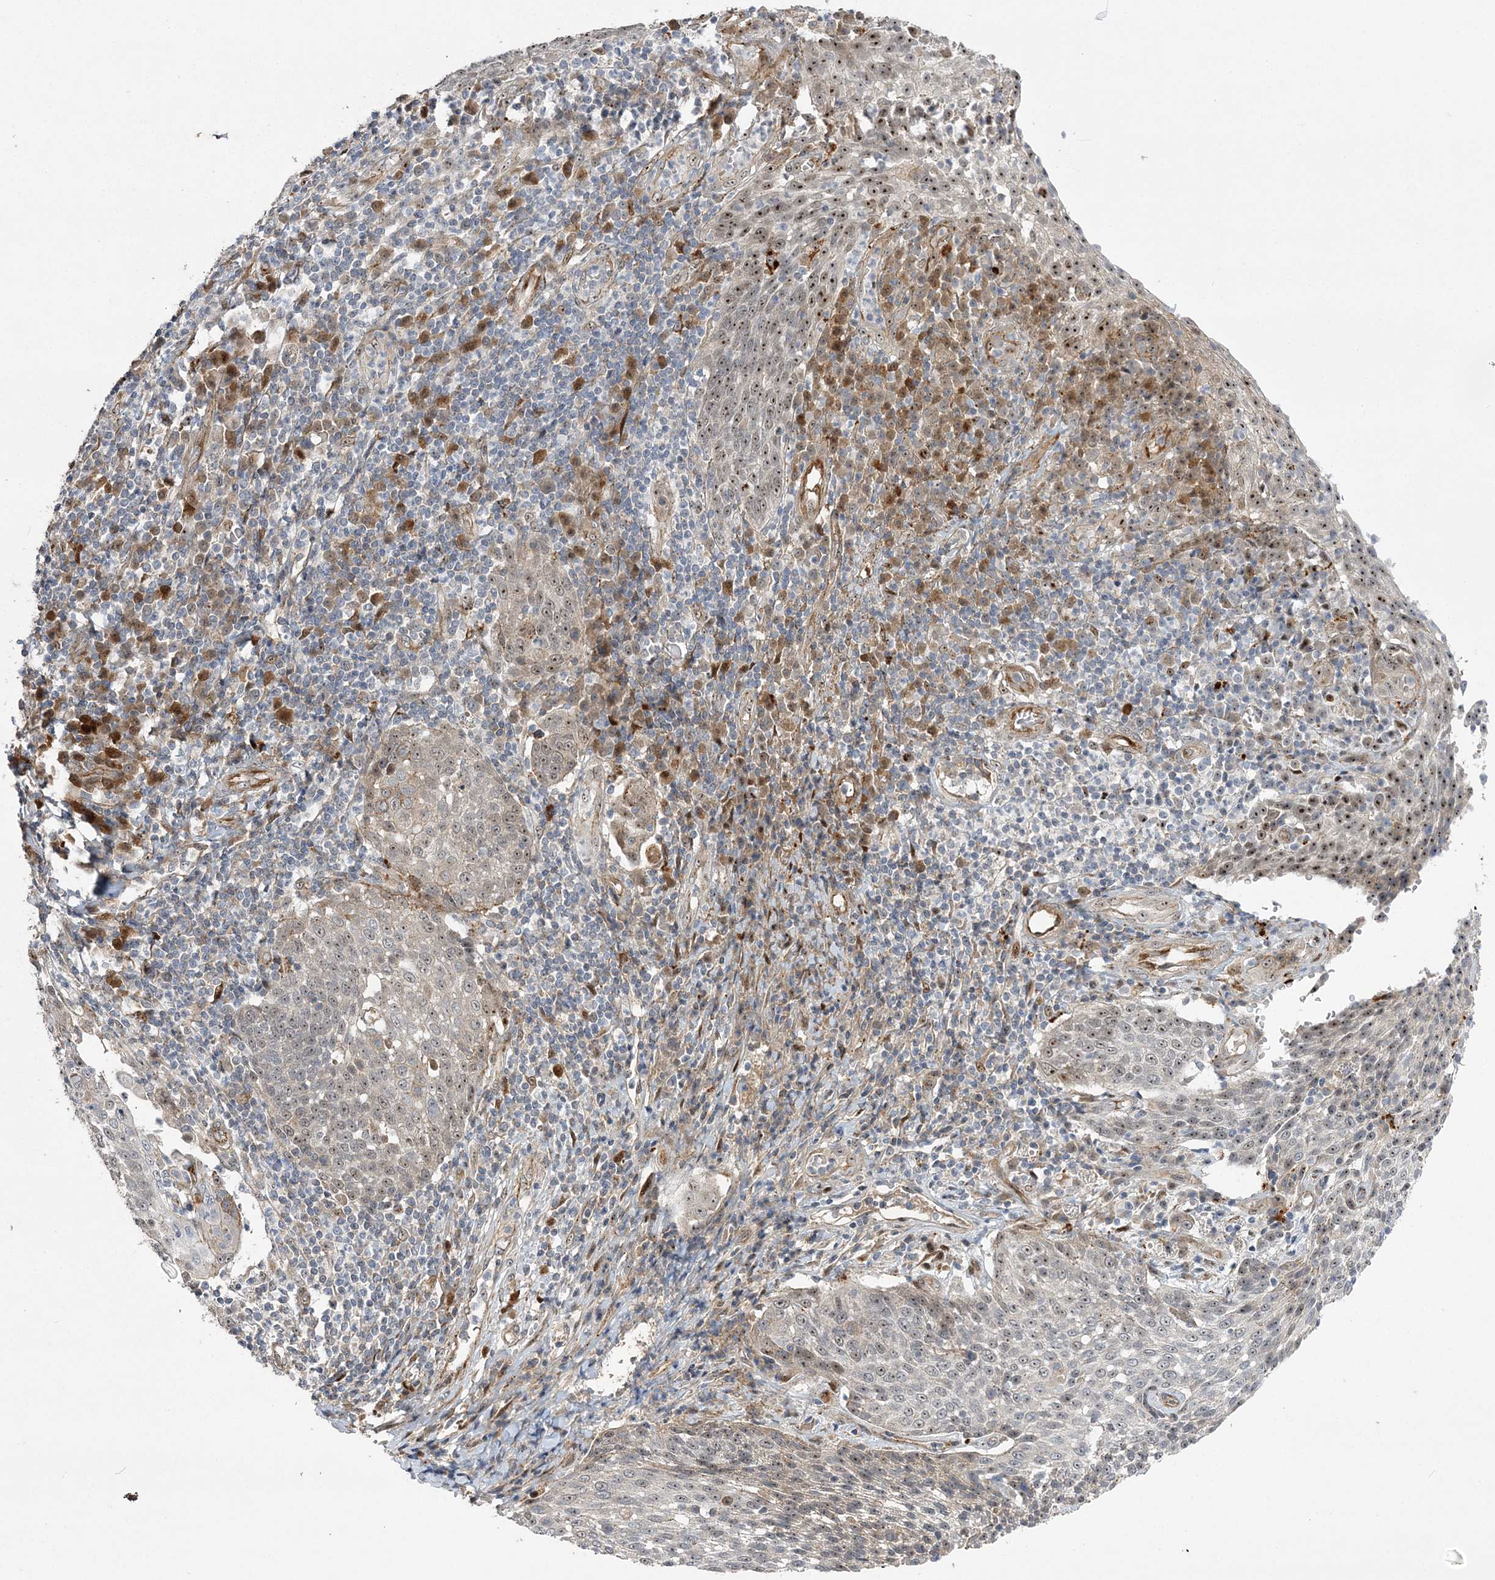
{"staining": {"intensity": "moderate", "quantity": "25%-75%", "location": "nuclear"}, "tissue": "cervical cancer", "cell_type": "Tumor cells", "image_type": "cancer", "snomed": [{"axis": "morphology", "description": "Squamous cell carcinoma, NOS"}, {"axis": "topography", "description": "Cervix"}], "caption": "Immunohistochemistry image of neoplastic tissue: cervical cancer (squamous cell carcinoma) stained using immunohistochemistry shows medium levels of moderate protein expression localized specifically in the nuclear of tumor cells, appearing as a nuclear brown color.", "gene": "NPM3", "patient": {"sex": "female", "age": 34}}